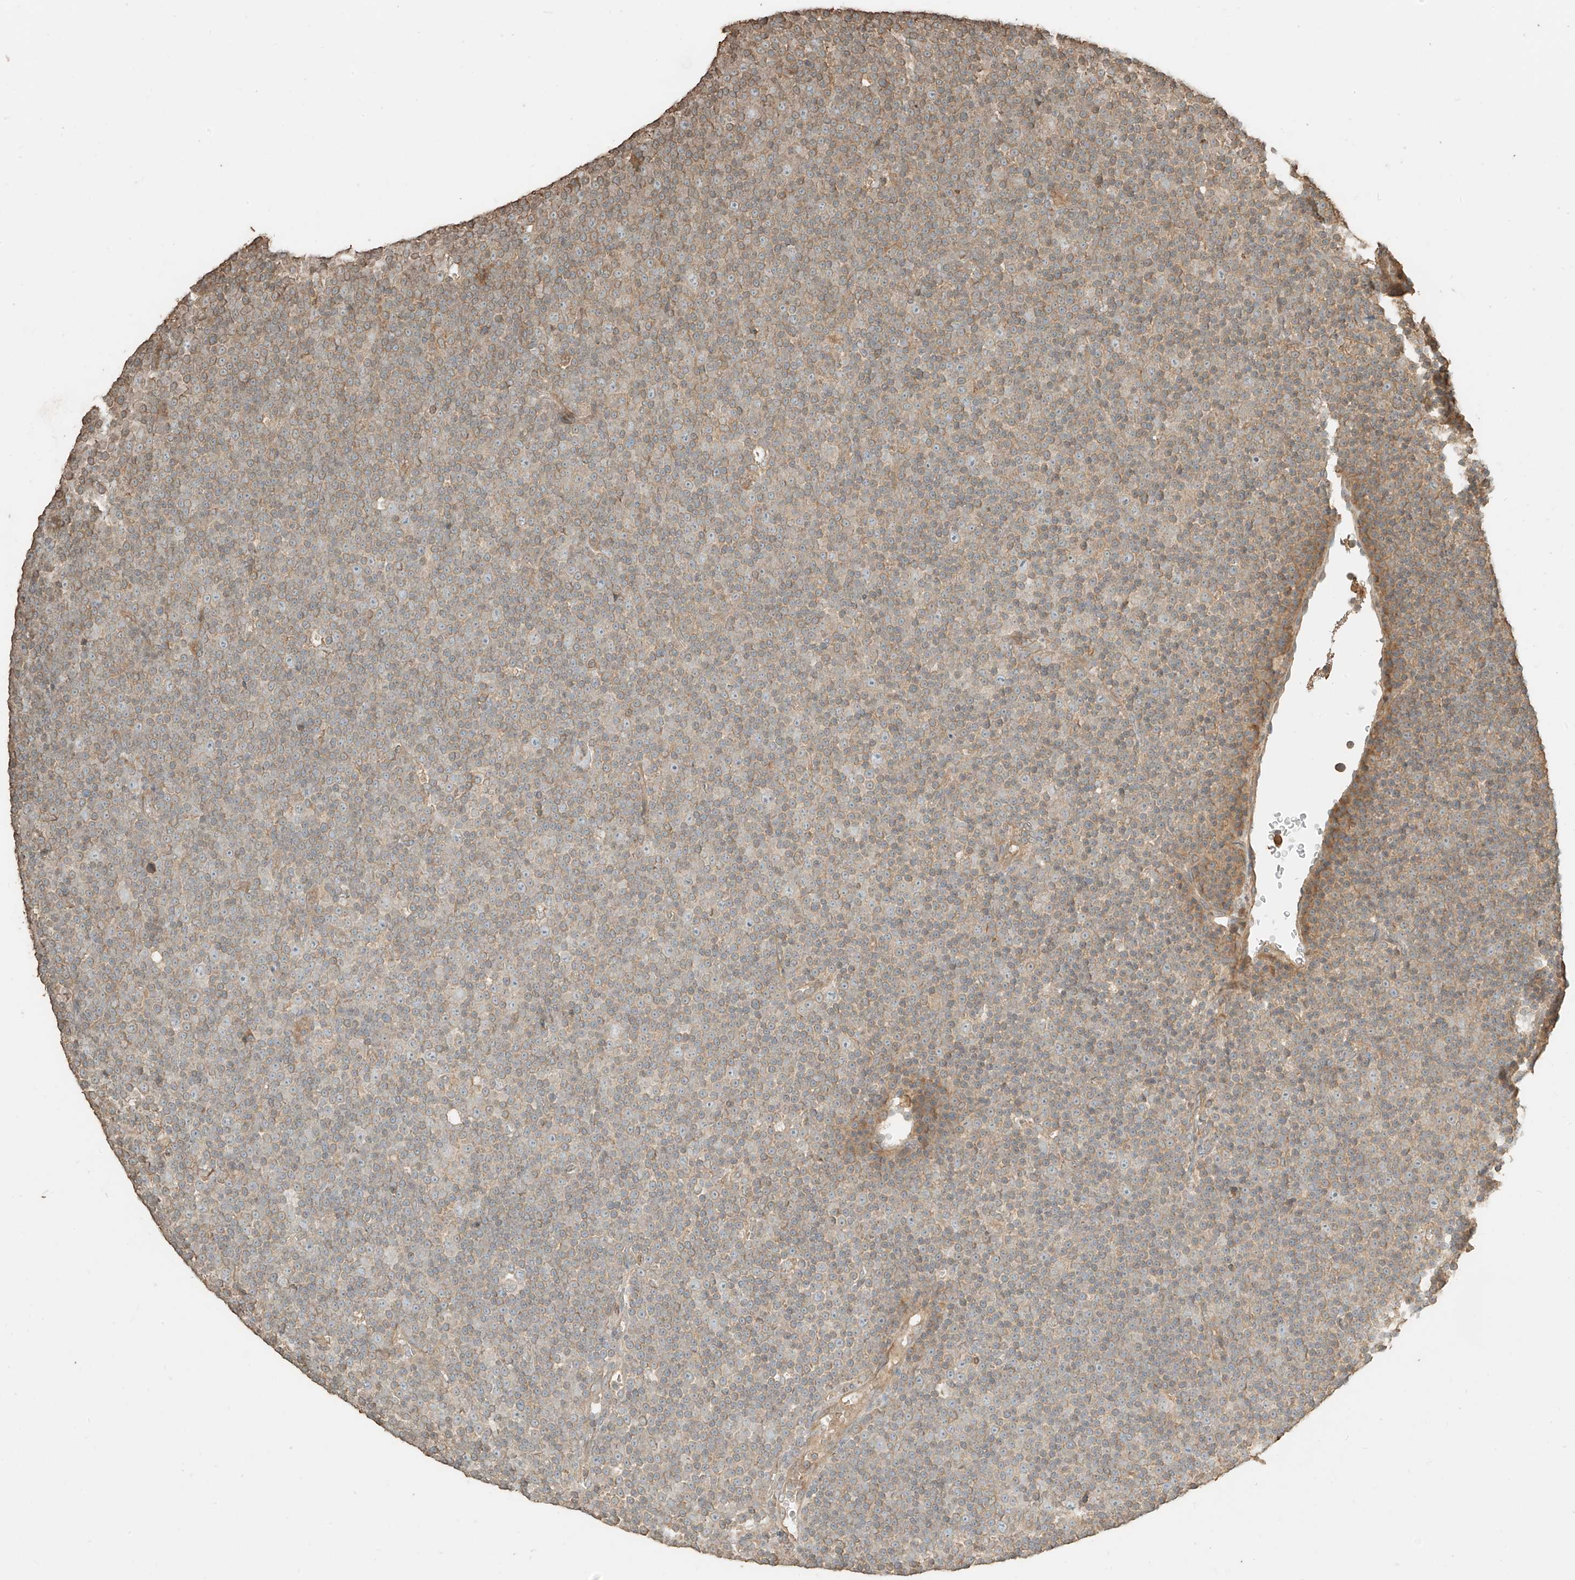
{"staining": {"intensity": "weak", "quantity": ">75%", "location": "cytoplasmic/membranous"}, "tissue": "lymphoma", "cell_type": "Tumor cells", "image_type": "cancer", "snomed": [{"axis": "morphology", "description": "Malignant lymphoma, non-Hodgkin's type, Low grade"}, {"axis": "topography", "description": "Lymph node"}], "caption": "Tumor cells show low levels of weak cytoplasmic/membranous positivity in approximately >75% of cells in lymphoma. The staining is performed using DAB (3,3'-diaminobenzidine) brown chromogen to label protein expression. The nuclei are counter-stained blue using hematoxylin.", "gene": "RFTN2", "patient": {"sex": "female", "age": 67}}